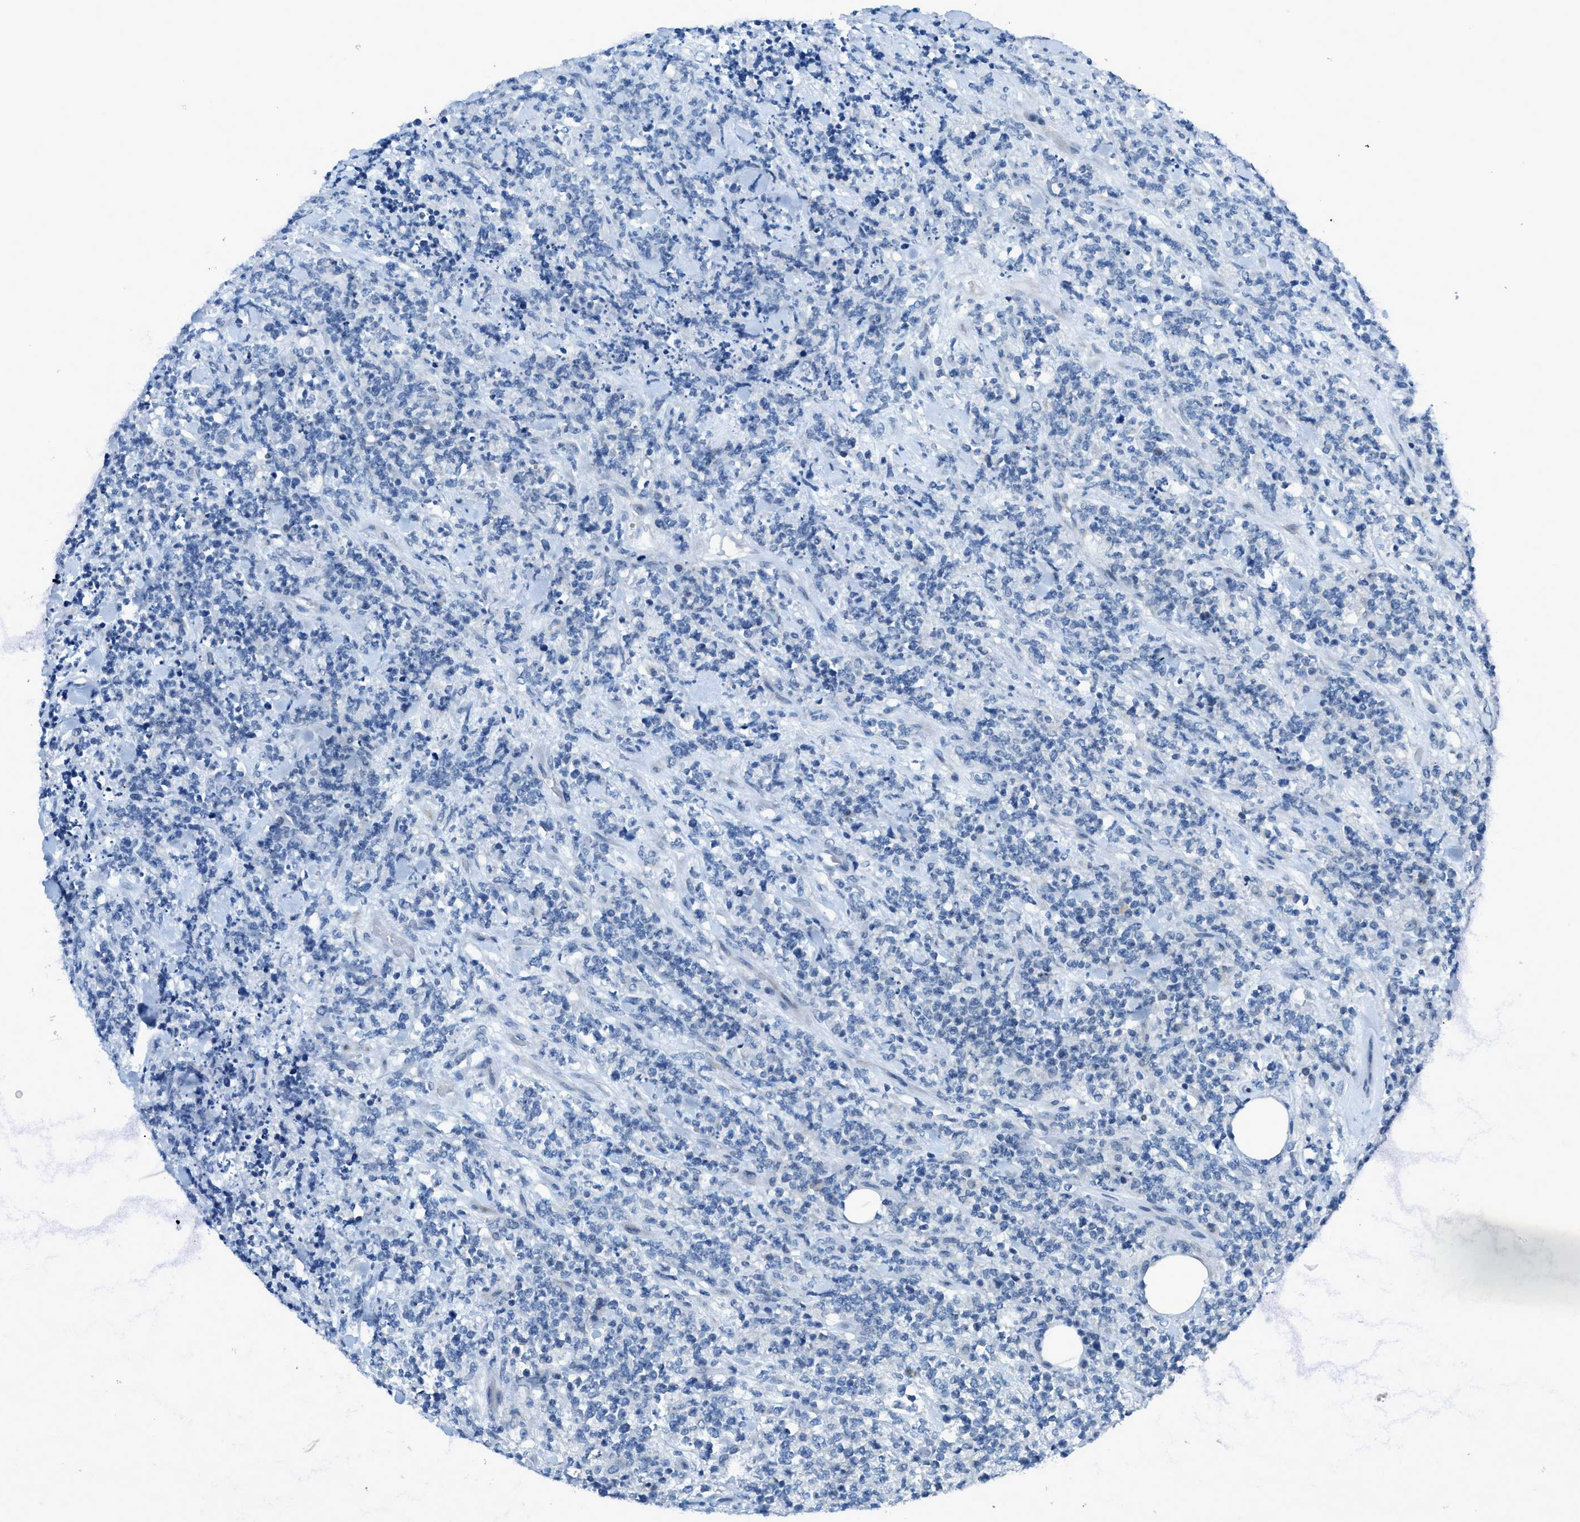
{"staining": {"intensity": "negative", "quantity": "none", "location": "none"}, "tissue": "lymphoma", "cell_type": "Tumor cells", "image_type": "cancer", "snomed": [{"axis": "morphology", "description": "Malignant lymphoma, non-Hodgkin's type, High grade"}, {"axis": "topography", "description": "Soft tissue"}], "caption": "IHC micrograph of neoplastic tissue: lymphoma stained with DAB shows no significant protein expression in tumor cells. Brightfield microscopy of IHC stained with DAB (brown) and hematoxylin (blue), captured at high magnification.", "gene": "KLHL8", "patient": {"sex": "male", "age": 18}}